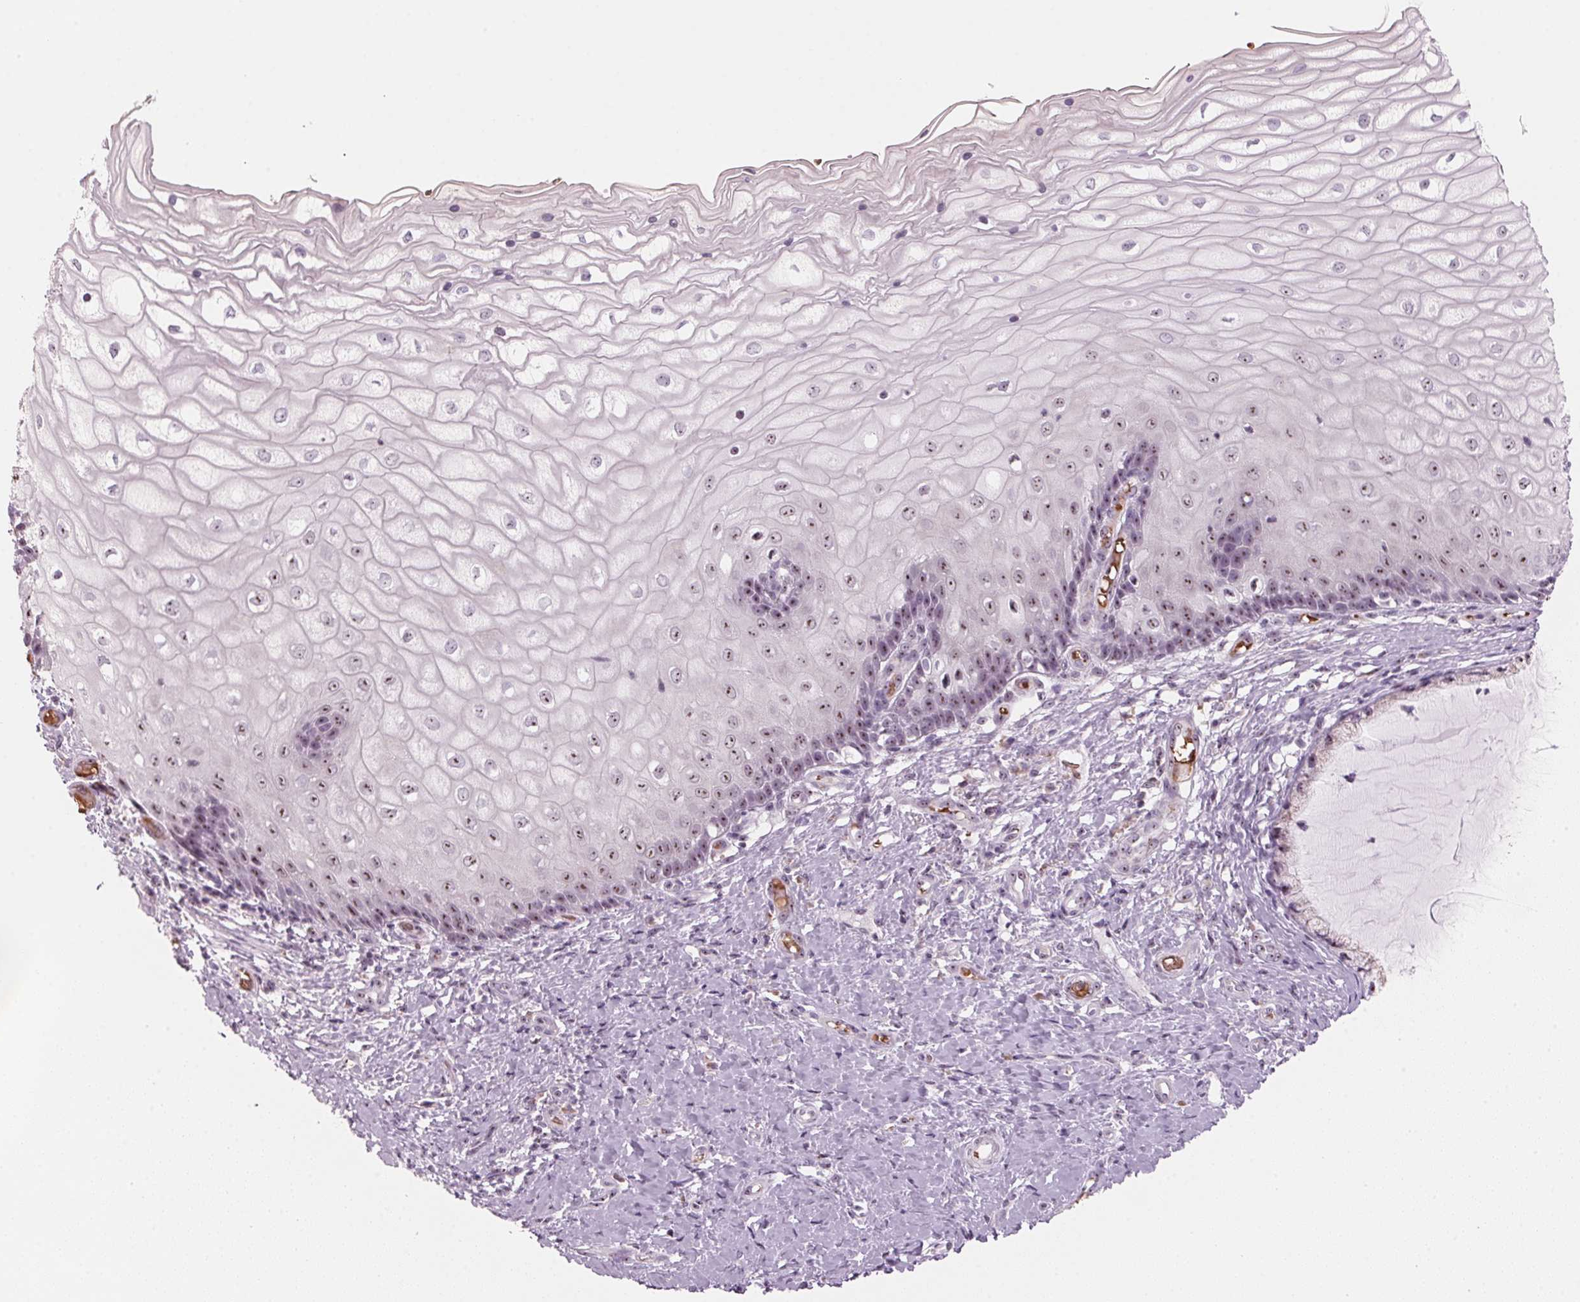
{"staining": {"intensity": "weak", "quantity": ">75%", "location": "nuclear"}, "tissue": "cervix", "cell_type": "Glandular cells", "image_type": "normal", "snomed": [{"axis": "morphology", "description": "Normal tissue, NOS"}, {"axis": "topography", "description": "Cervix"}], "caption": "Weak nuclear expression is appreciated in about >75% of glandular cells in normal cervix. (brown staining indicates protein expression, while blue staining denotes nuclei).", "gene": "DNTTIP2", "patient": {"sex": "female", "age": 37}}